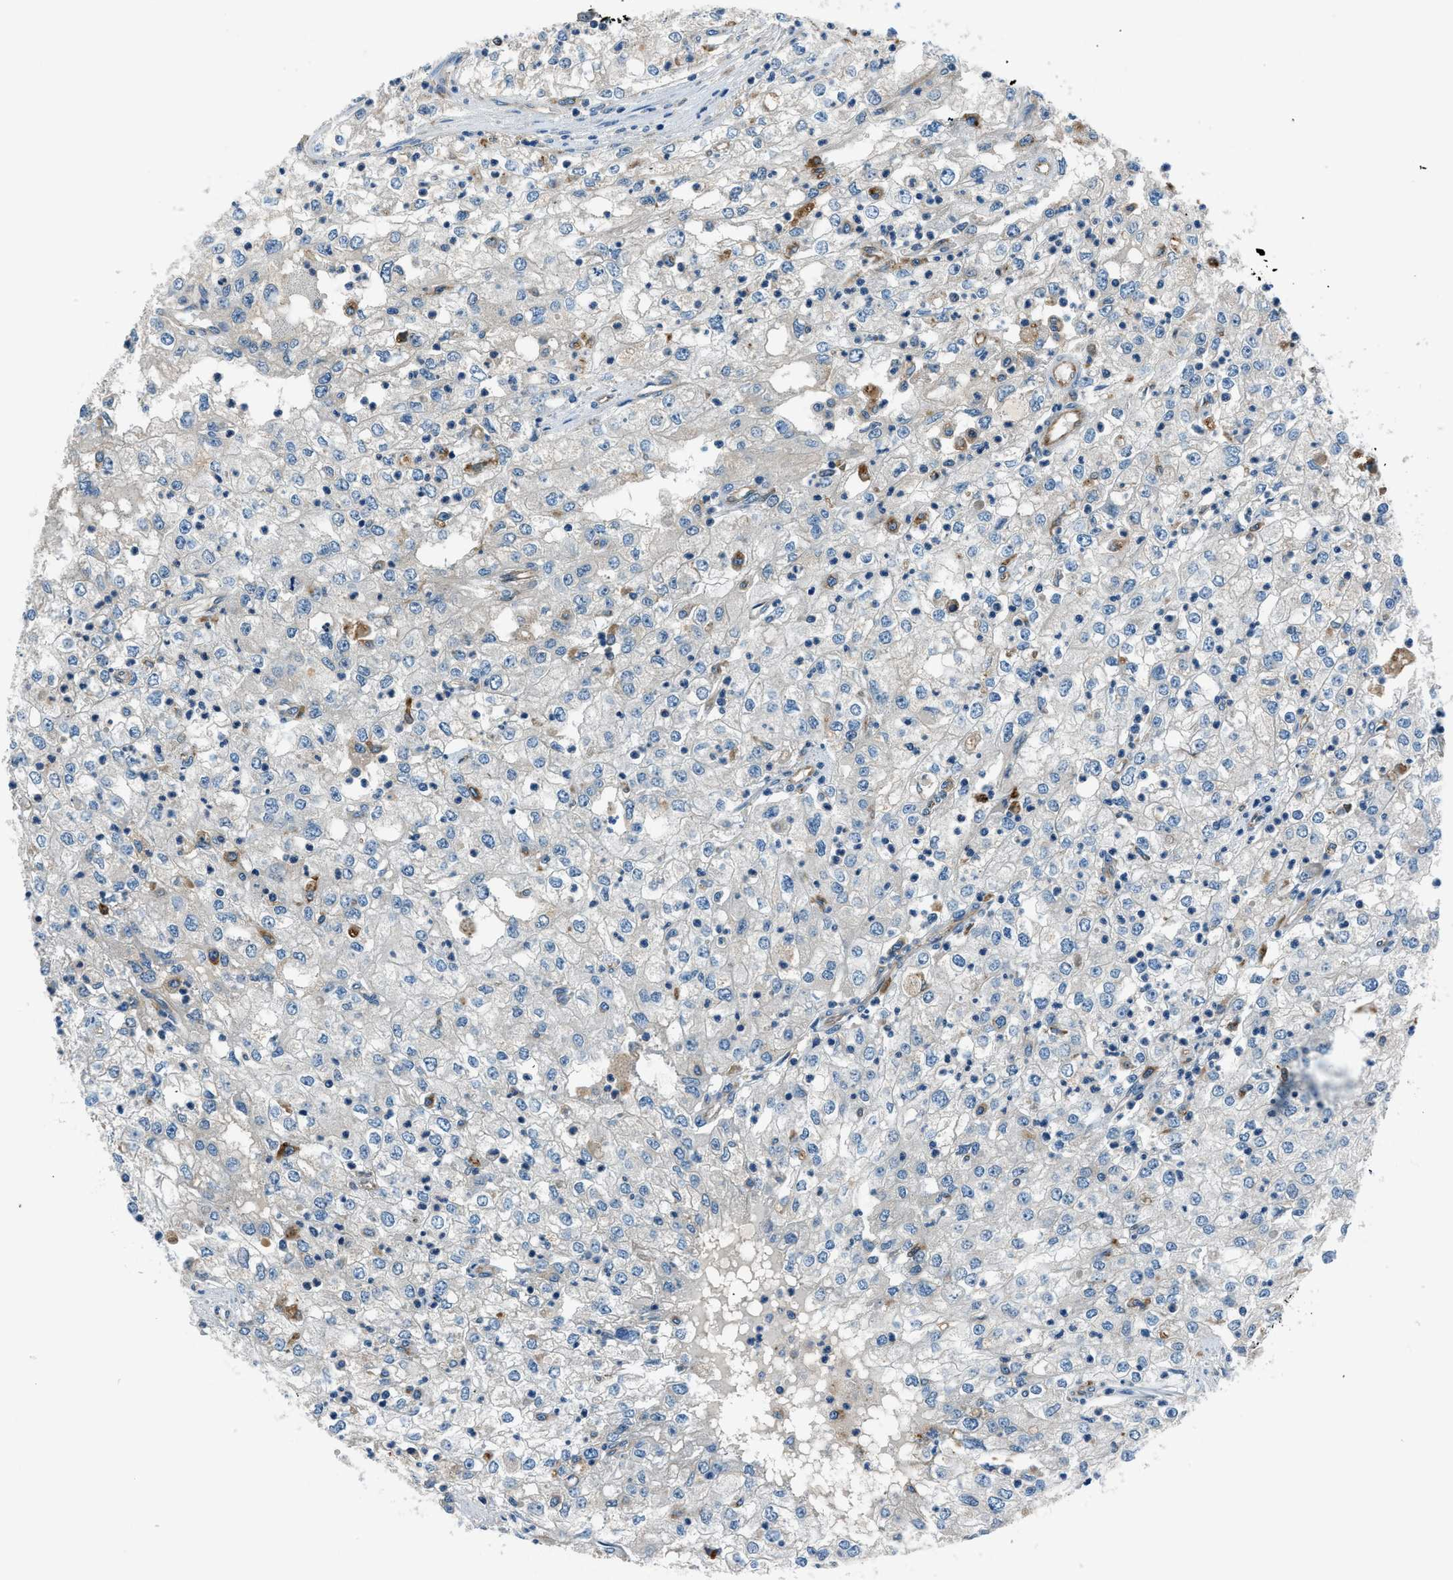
{"staining": {"intensity": "negative", "quantity": "none", "location": "none"}, "tissue": "renal cancer", "cell_type": "Tumor cells", "image_type": "cancer", "snomed": [{"axis": "morphology", "description": "Adenocarcinoma, NOS"}, {"axis": "topography", "description": "Kidney"}], "caption": "This is an immunohistochemistry (IHC) histopathology image of adenocarcinoma (renal). There is no expression in tumor cells.", "gene": "SLC19A2", "patient": {"sex": "female", "age": 54}}